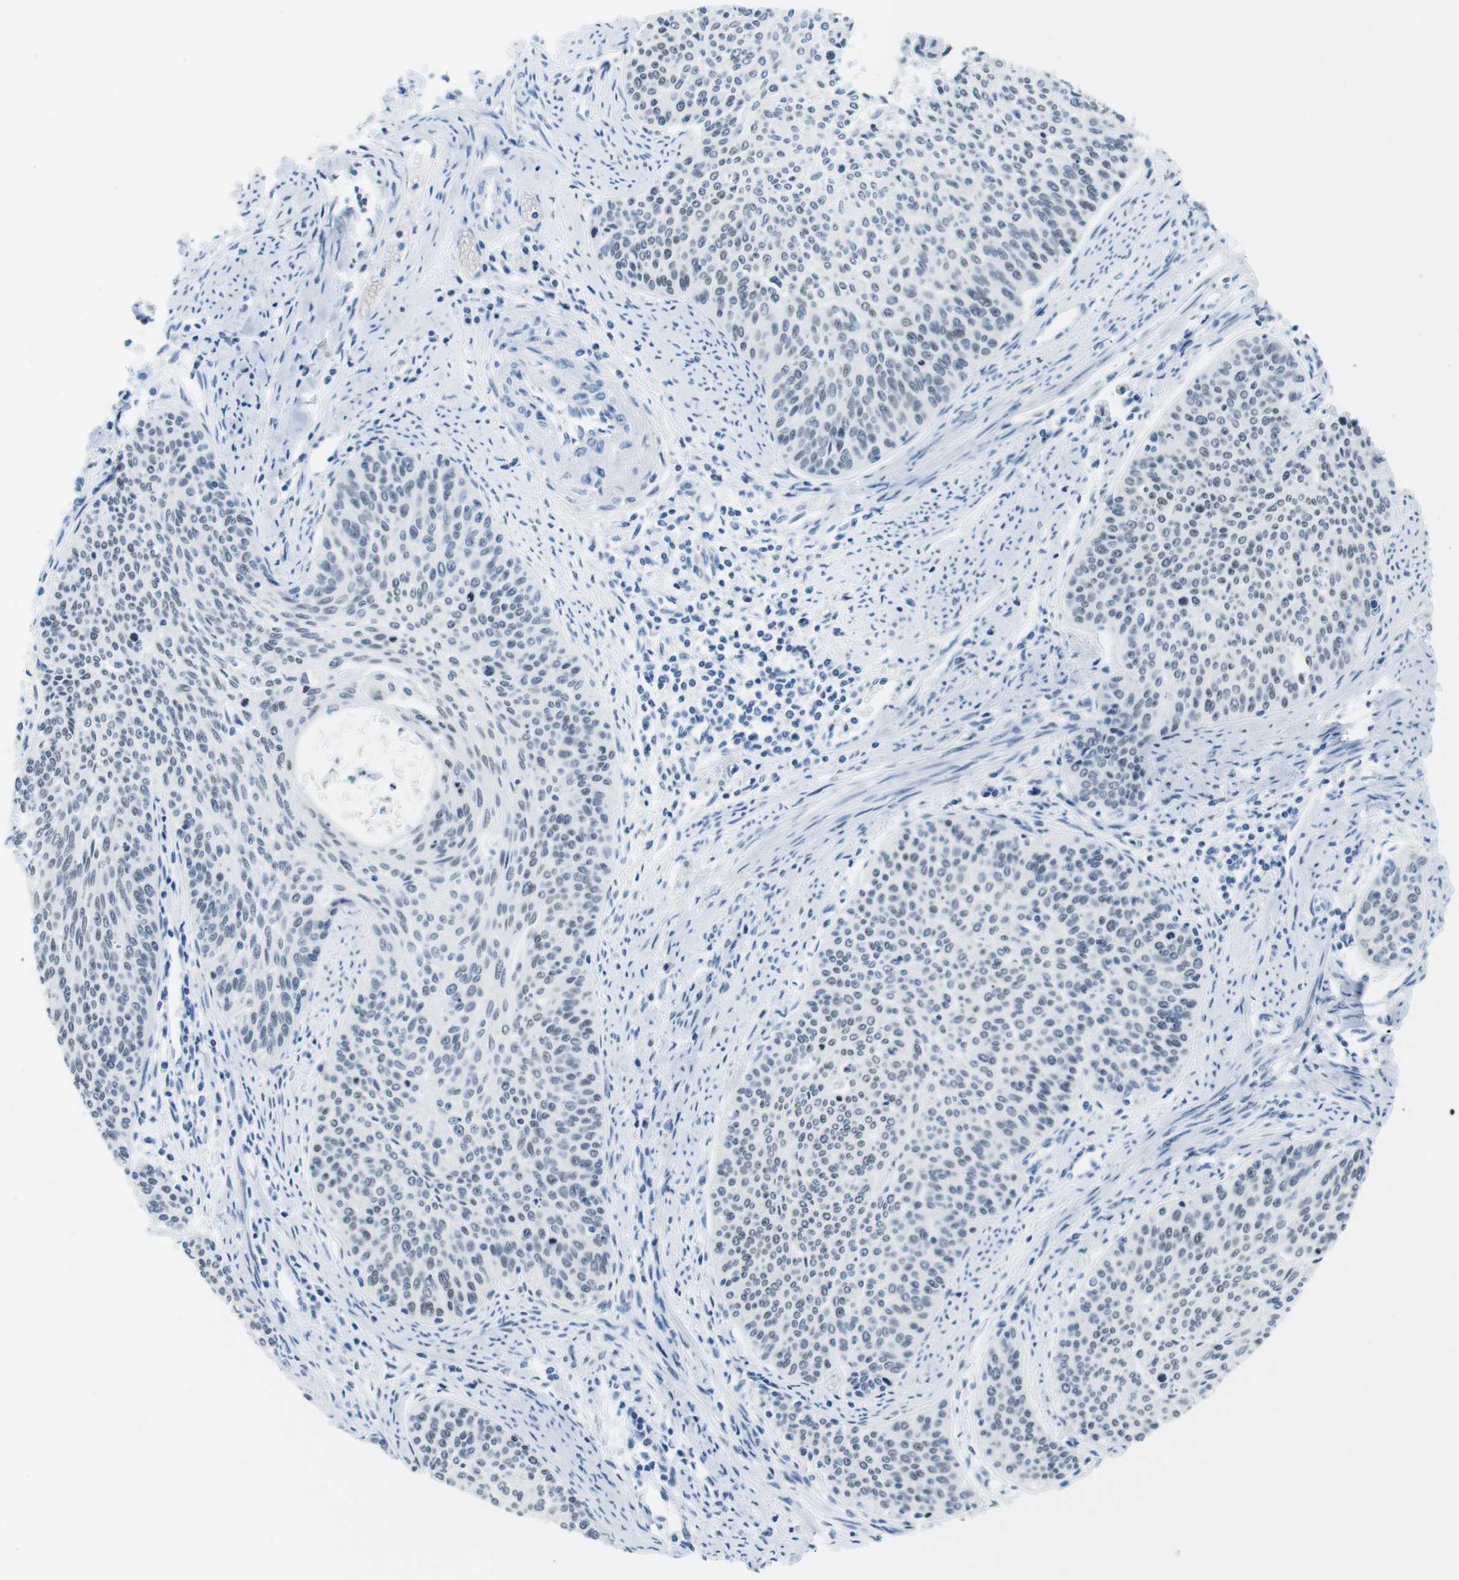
{"staining": {"intensity": "weak", "quantity": "25%-75%", "location": "nuclear"}, "tissue": "cervical cancer", "cell_type": "Tumor cells", "image_type": "cancer", "snomed": [{"axis": "morphology", "description": "Squamous cell carcinoma, NOS"}, {"axis": "topography", "description": "Cervix"}], "caption": "About 25%-75% of tumor cells in cervical cancer (squamous cell carcinoma) display weak nuclear protein staining as visualized by brown immunohistochemical staining.", "gene": "TFAP2C", "patient": {"sex": "female", "age": 55}}